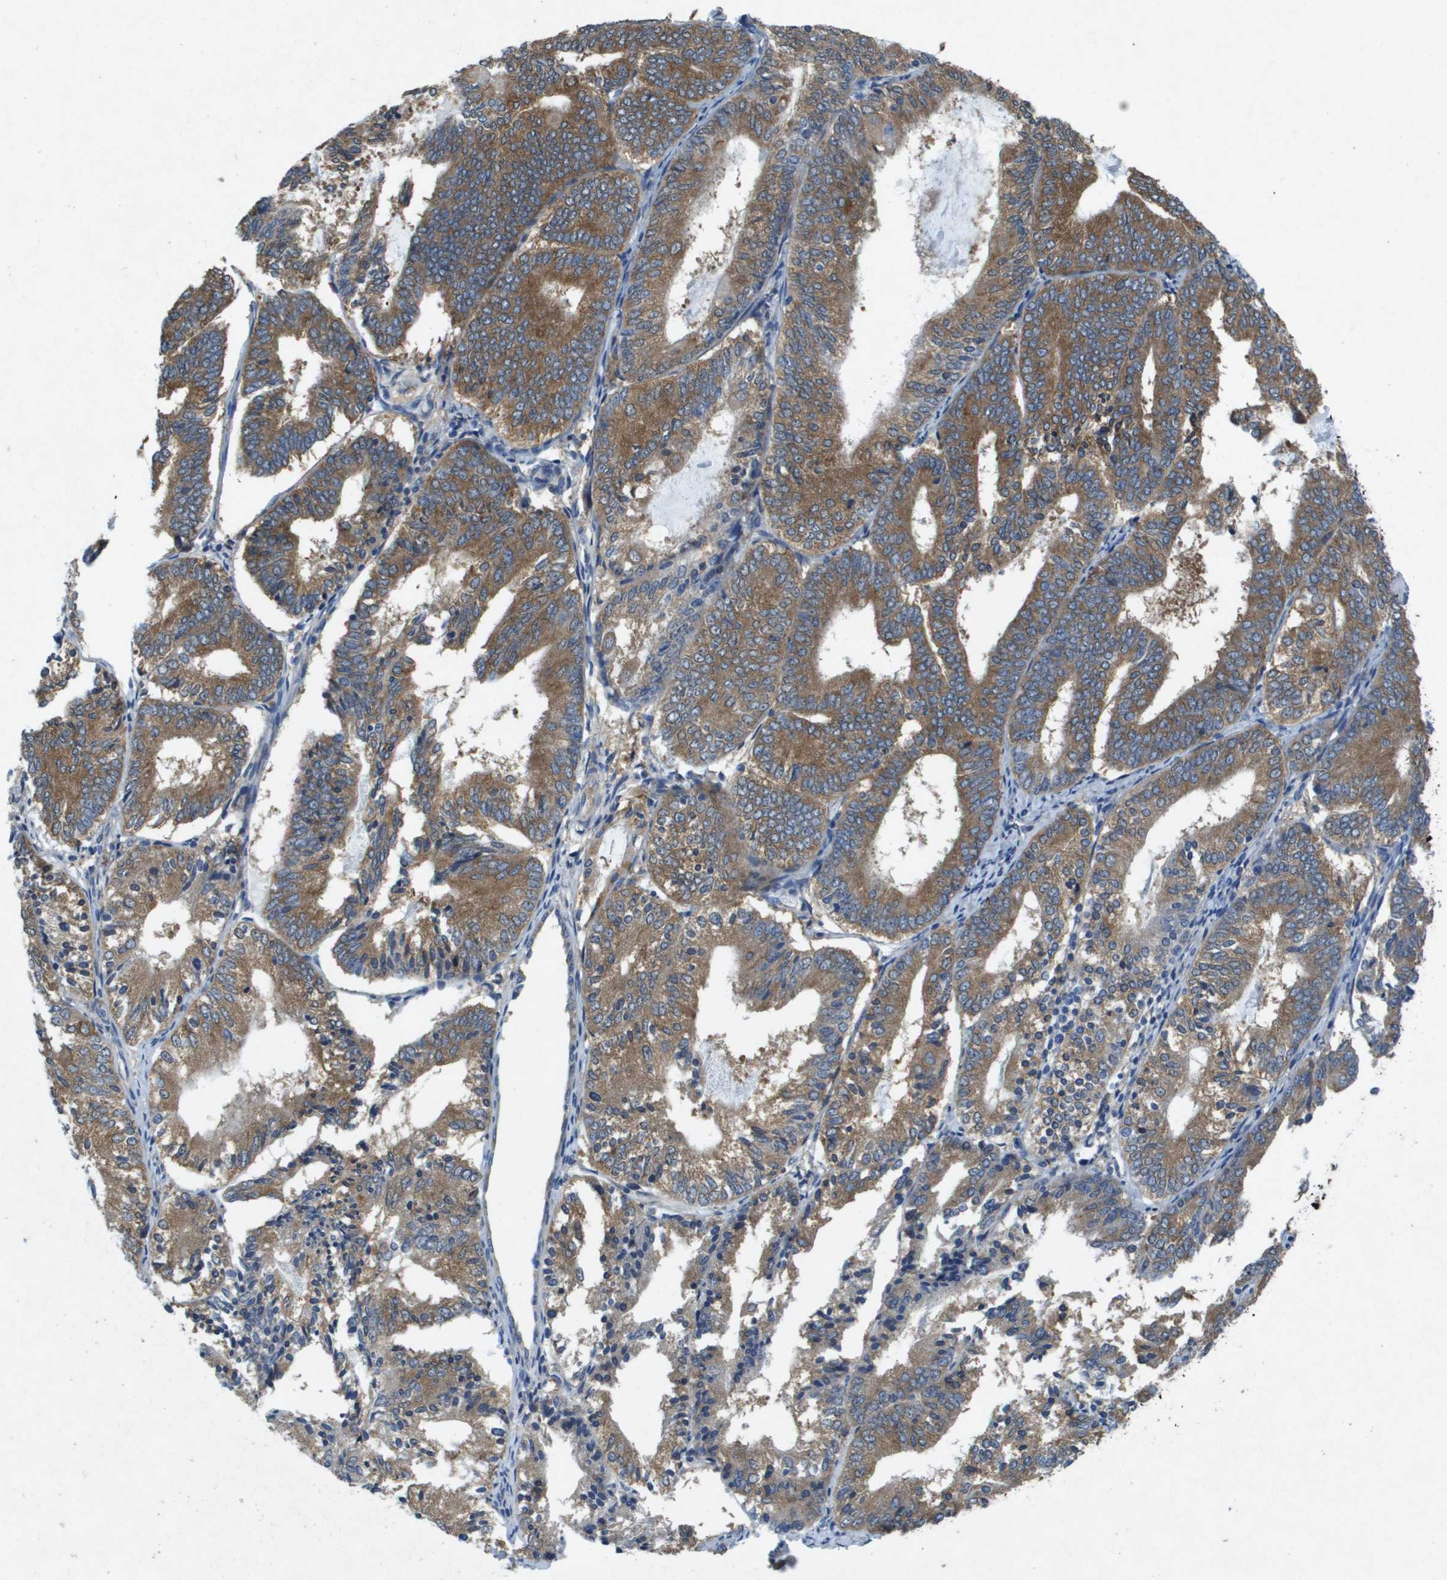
{"staining": {"intensity": "moderate", "quantity": ">75%", "location": "cytoplasmic/membranous"}, "tissue": "endometrial cancer", "cell_type": "Tumor cells", "image_type": "cancer", "snomed": [{"axis": "morphology", "description": "Adenocarcinoma, NOS"}, {"axis": "topography", "description": "Endometrium"}], "caption": "A histopathology image showing moderate cytoplasmic/membranous expression in about >75% of tumor cells in endometrial cancer (adenocarcinoma), as visualized by brown immunohistochemical staining.", "gene": "PTPRT", "patient": {"sex": "female", "age": 81}}